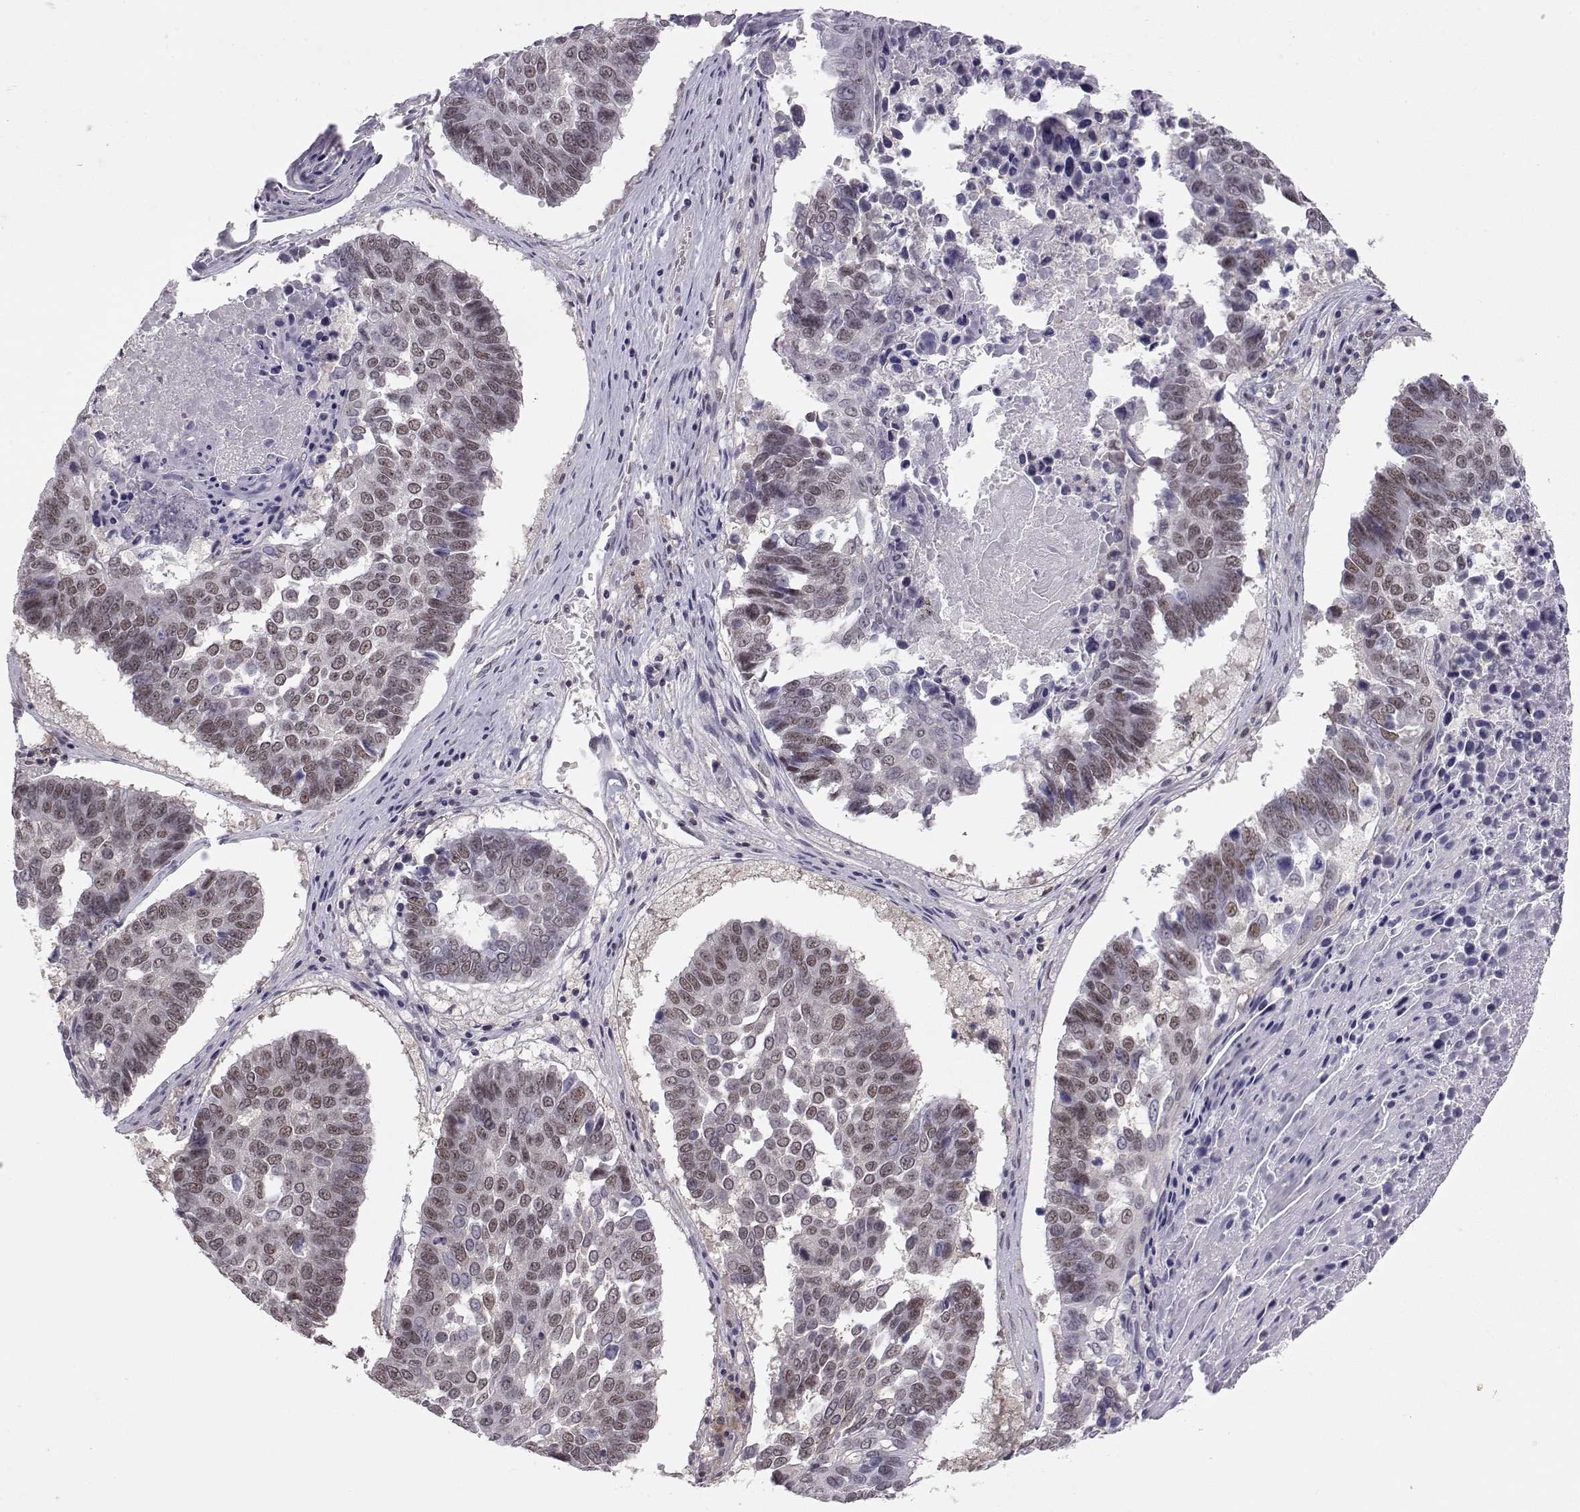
{"staining": {"intensity": "weak", "quantity": "25%-75%", "location": "nuclear"}, "tissue": "lung cancer", "cell_type": "Tumor cells", "image_type": "cancer", "snomed": [{"axis": "morphology", "description": "Squamous cell carcinoma, NOS"}, {"axis": "topography", "description": "Lung"}], "caption": "This micrograph reveals immunohistochemistry (IHC) staining of human squamous cell carcinoma (lung), with low weak nuclear staining in about 25%-75% of tumor cells.", "gene": "KIF13B", "patient": {"sex": "male", "age": 73}}